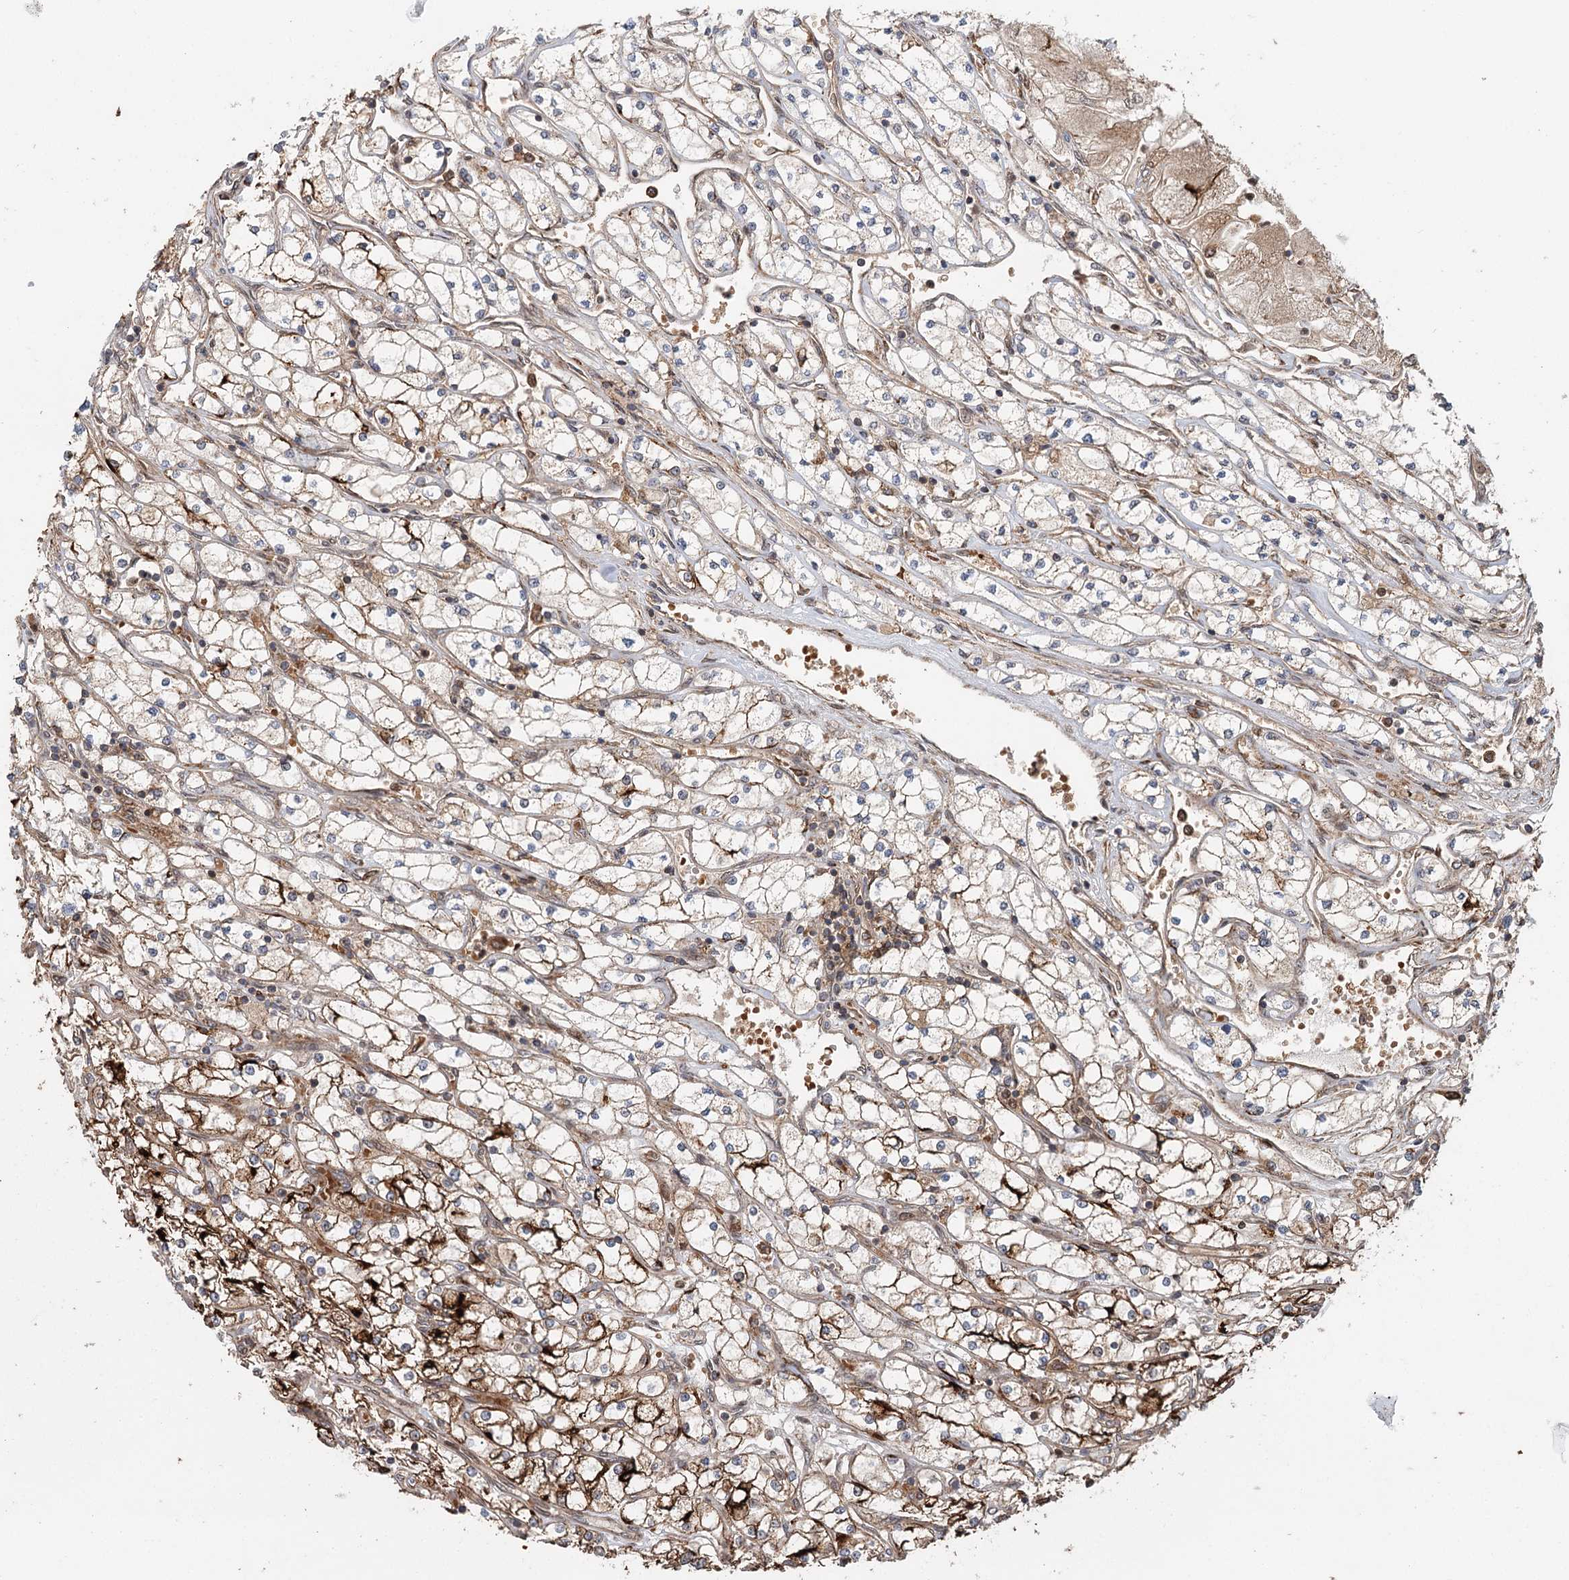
{"staining": {"intensity": "strong", "quantity": "25%-75%", "location": "cytoplasmic/membranous"}, "tissue": "renal cancer", "cell_type": "Tumor cells", "image_type": "cancer", "snomed": [{"axis": "morphology", "description": "Adenocarcinoma, NOS"}, {"axis": "topography", "description": "Kidney"}], "caption": "Tumor cells show strong cytoplasmic/membranous expression in about 25%-75% of cells in renal cancer. (Stains: DAB in brown, nuclei in blue, Microscopy: brightfield microscopy at high magnification).", "gene": "RNF111", "patient": {"sex": "male", "age": 80}}